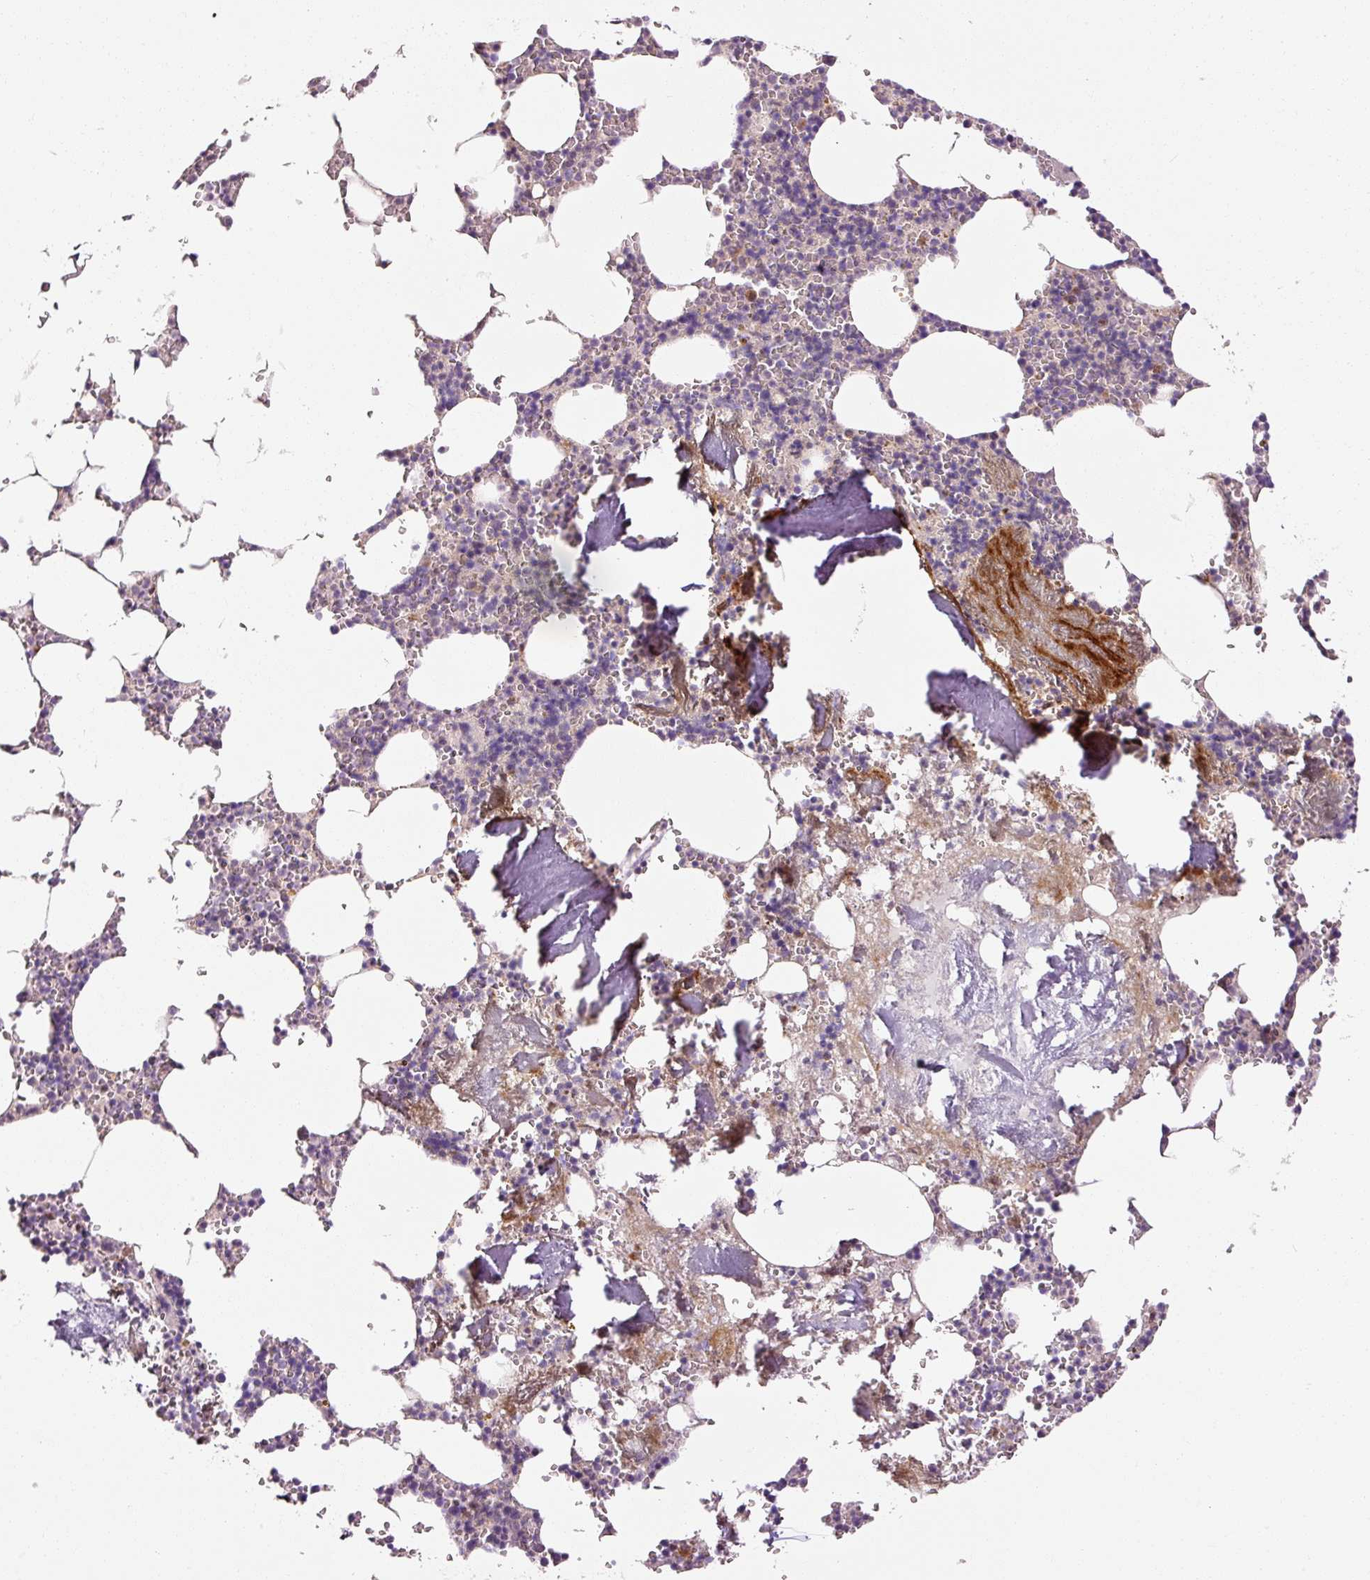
{"staining": {"intensity": "negative", "quantity": "none", "location": "none"}, "tissue": "bone marrow", "cell_type": "Hematopoietic cells", "image_type": "normal", "snomed": [{"axis": "morphology", "description": "Normal tissue, NOS"}, {"axis": "topography", "description": "Bone marrow"}], "caption": "Hematopoietic cells show no significant expression in benign bone marrow. (Immunohistochemistry, brightfield microscopy, high magnification).", "gene": "LIMK2", "patient": {"sex": "male", "age": 54}}